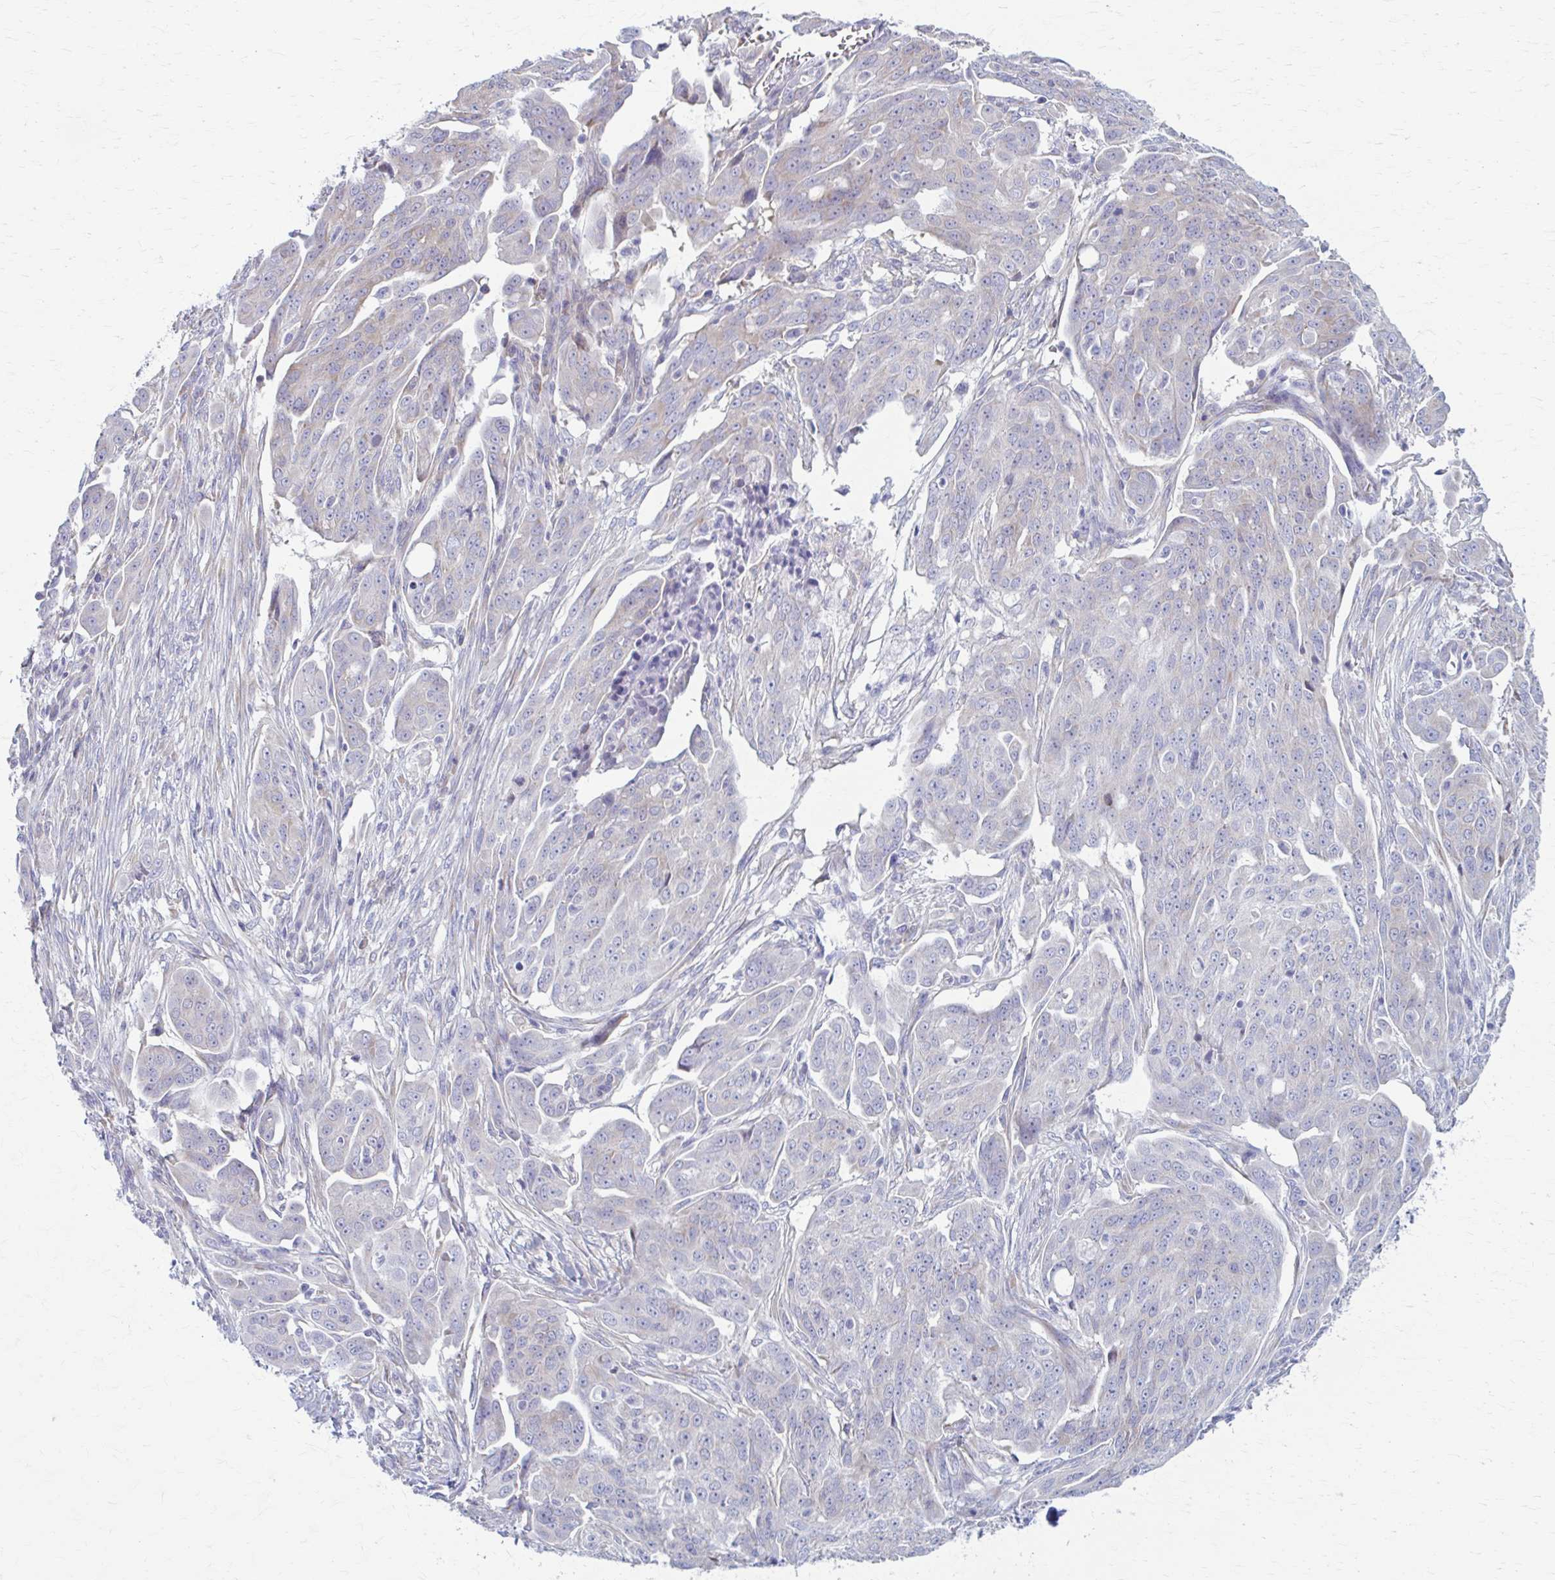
{"staining": {"intensity": "negative", "quantity": "none", "location": "none"}, "tissue": "ovarian cancer", "cell_type": "Tumor cells", "image_type": "cancer", "snomed": [{"axis": "morphology", "description": "Carcinoma, endometroid"}, {"axis": "topography", "description": "Ovary"}], "caption": "DAB (3,3'-diaminobenzidine) immunohistochemical staining of human ovarian endometroid carcinoma exhibits no significant positivity in tumor cells.", "gene": "PRKRA", "patient": {"sex": "female", "age": 70}}